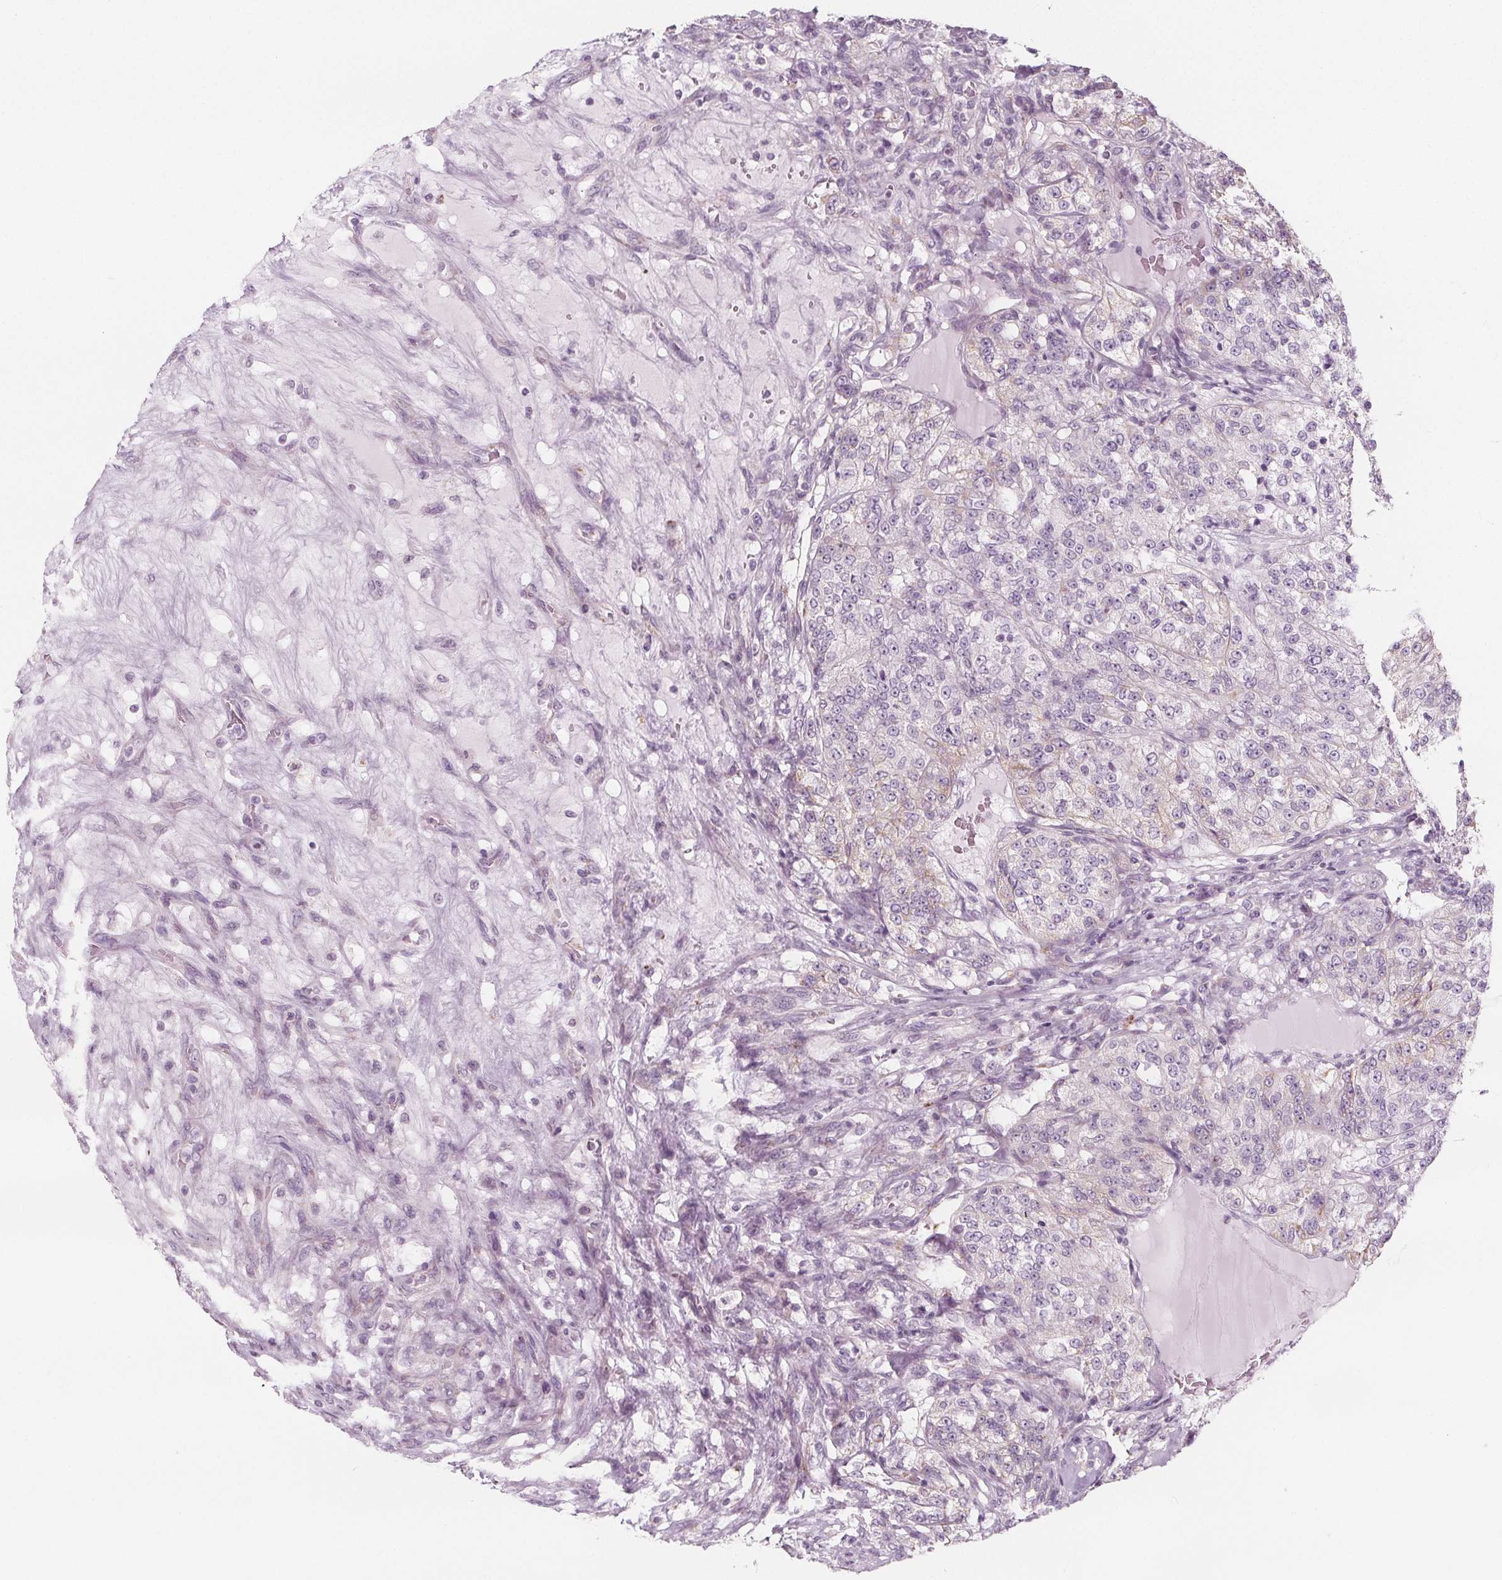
{"staining": {"intensity": "weak", "quantity": "<25%", "location": "cytoplasmic/membranous"}, "tissue": "renal cancer", "cell_type": "Tumor cells", "image_type": "cancer", "snomed": [{"axis": "morphology", "description": "Adenocarcinoma, NOS"}, {"axis": "topography", "description": "Kidney"}], "caption": "The histopathology image displays no significant positivity in tumor cells of renal adenocarcinoma.", "gene": "IL17C", "patient": {"sex": "female", "age": 63}}